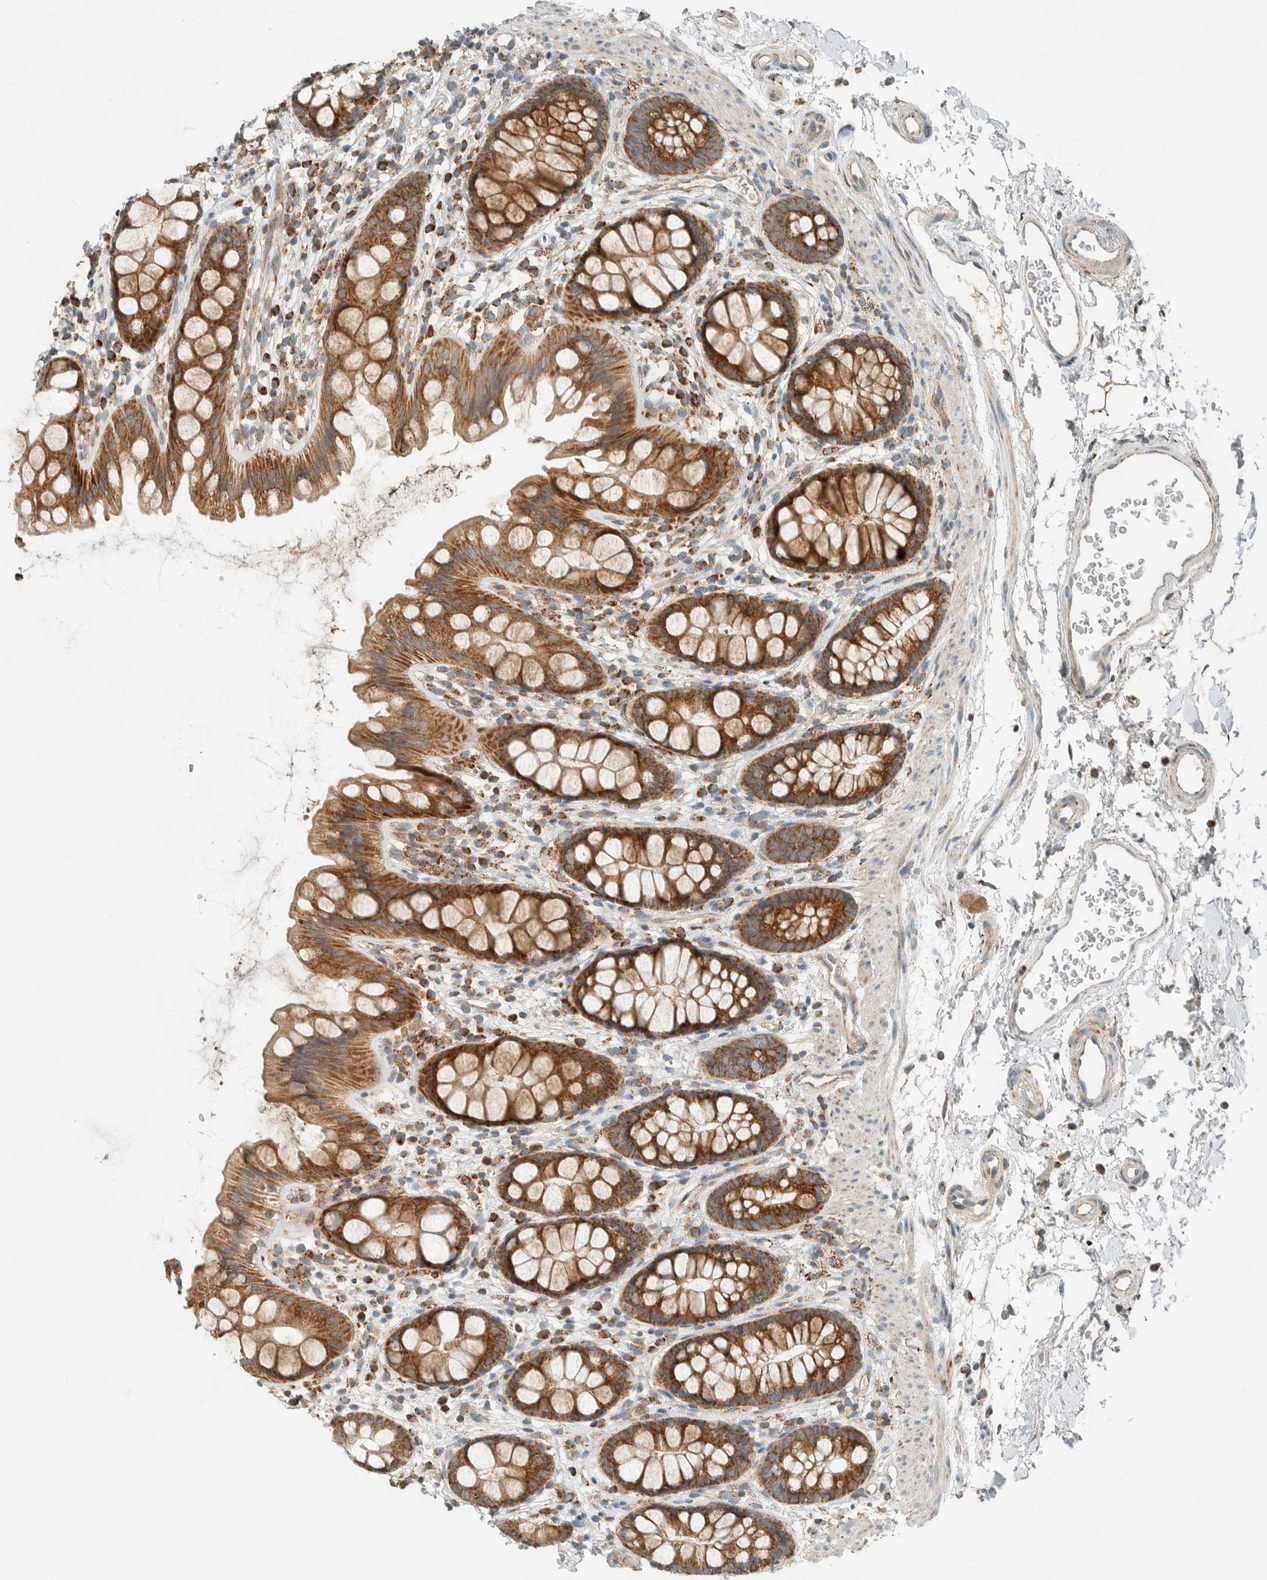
{"staining": {"intensity": "moderate", "quantity": ">75%", "location": "cytoplasmic/membranous"}, "tissue": "rectum", "cell_type": "Glandular cells", "image_type": "normal", "snomed": [{"axis": "morphology", "description": "Normal tissue, NOS"}, {"axis": "topography", "description": "Rectum"}], "caption": "Glandular cells demonstrate medium levels of moderate cytoplasmic/membranous expression in approximately >75% of cells in unremarkable human rectum. (DAB IHC with brightfield microscopy, high magnification).", "gene": "SPAG5", "patient": {"sex": "female", "age": 65}}